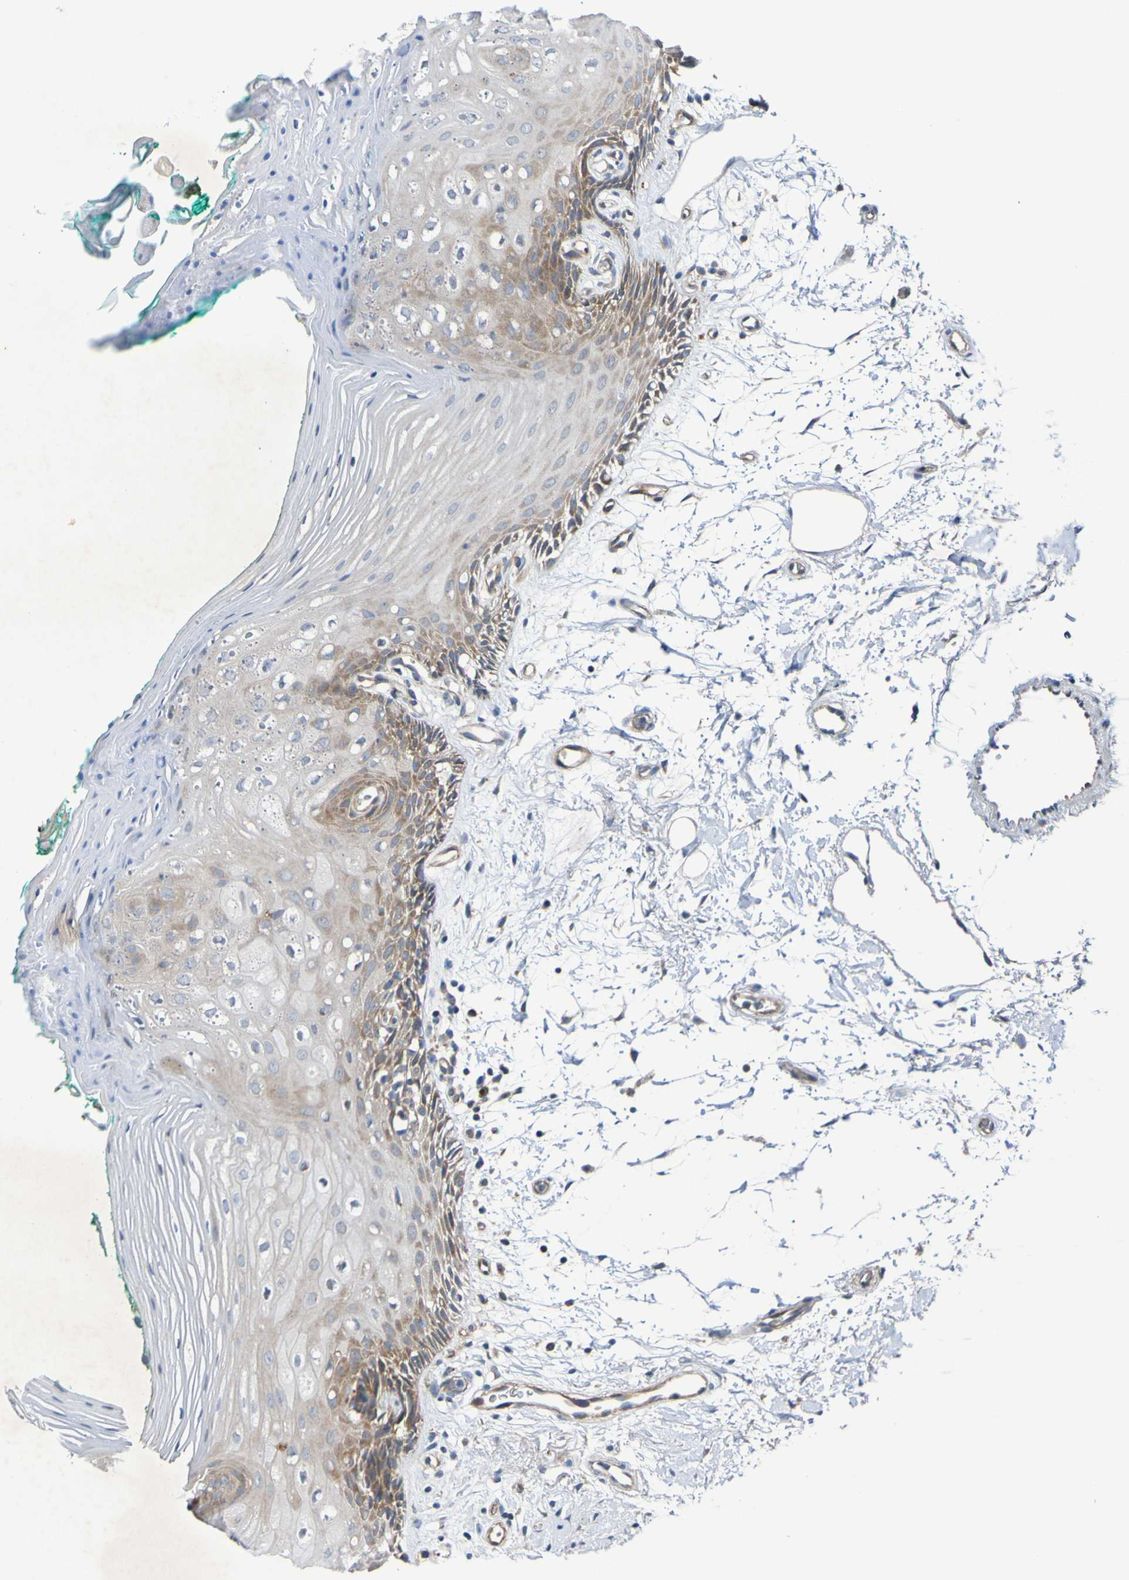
{"staining": {"intensity": "moderate", "quantity": "25%-75%", "location": "cytoplasmic/membranous"}, "tissue": "oral mucosa", "cell_type": "Squamous epithelial cells", "image_type": "normal", "snomed": [{"axis": "morphology", "description": "Normal tissue, NOS"}, {"axis": "topography", "description": "Skeletal muscle"}, {"axis": "topography", "description": "Oral tissue"}, {"axis": "topography", "description": "Peripheral nerve tissue"}], "caption": "An IHC image of normal tissue is shown. Protein staining in brown highlights moderate cytoplasmic/membranous positivity in oral mucosa within squamous epithelial cells. The protein is stained brown, and the nuclei are stained in blue (DAB (3,3'-diaminobenzidine) IHC with brightfield microscopy, high magnification).", "gene": "SDK1", "patient": {"sex": "female", "age": 84}}